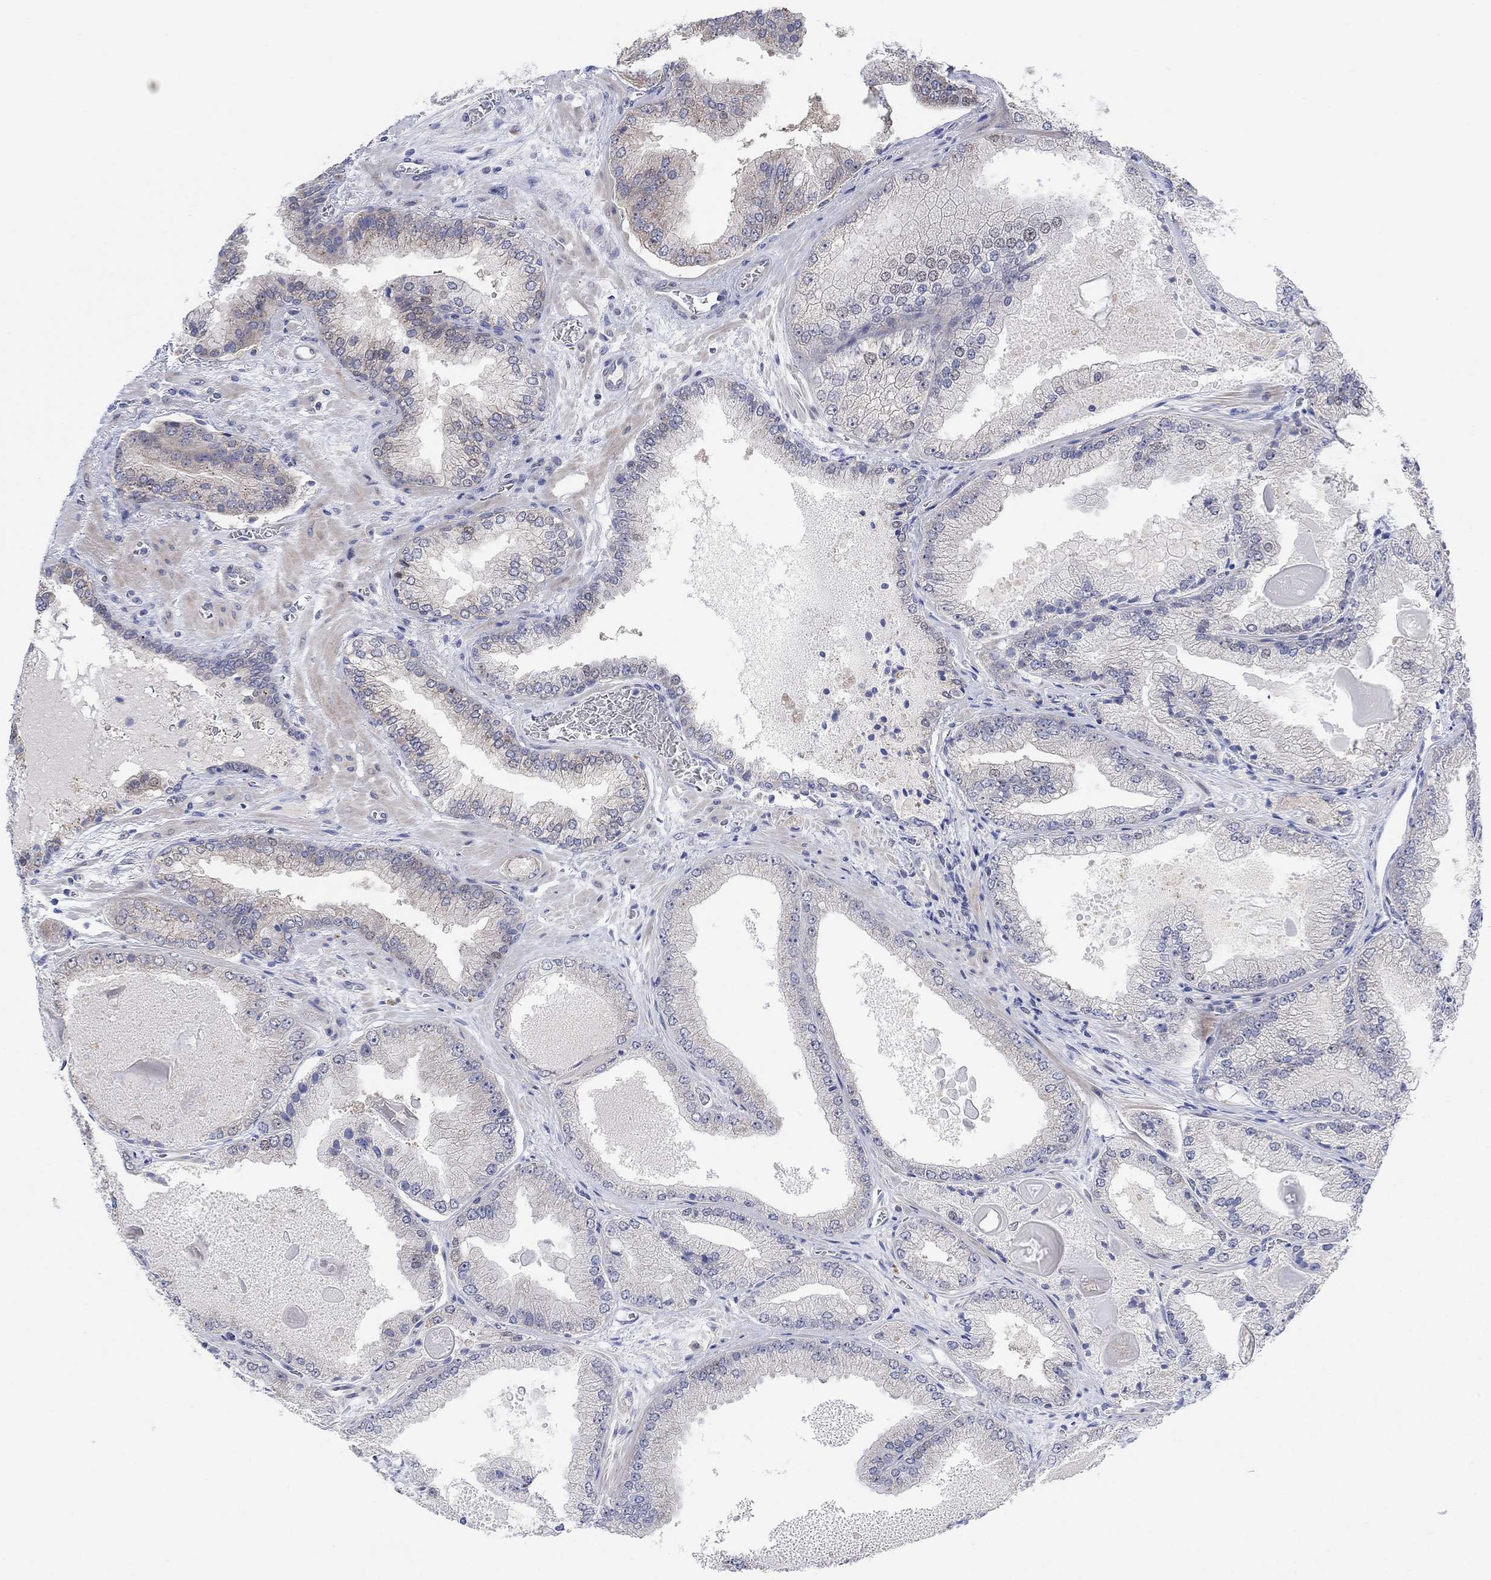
{"staining": {"intensity": "negative", "quantity": "none", "location": "none"}, "tissue": "prostate cancer", "cell_type": "Tumor cells", "image_type": "cancer", "snomed": [{"axis": "morphology", "description": "Adenocarcinoma, Low grade"}, {"axis": "topography", "description": "Prostate"}], "caption": "Micrograph shows no significant protein expression in tumor cells of prostate low-grade adenocarcinoma.", "gene": "CNTF", "patient": {"sex": "male", "age": 72}}